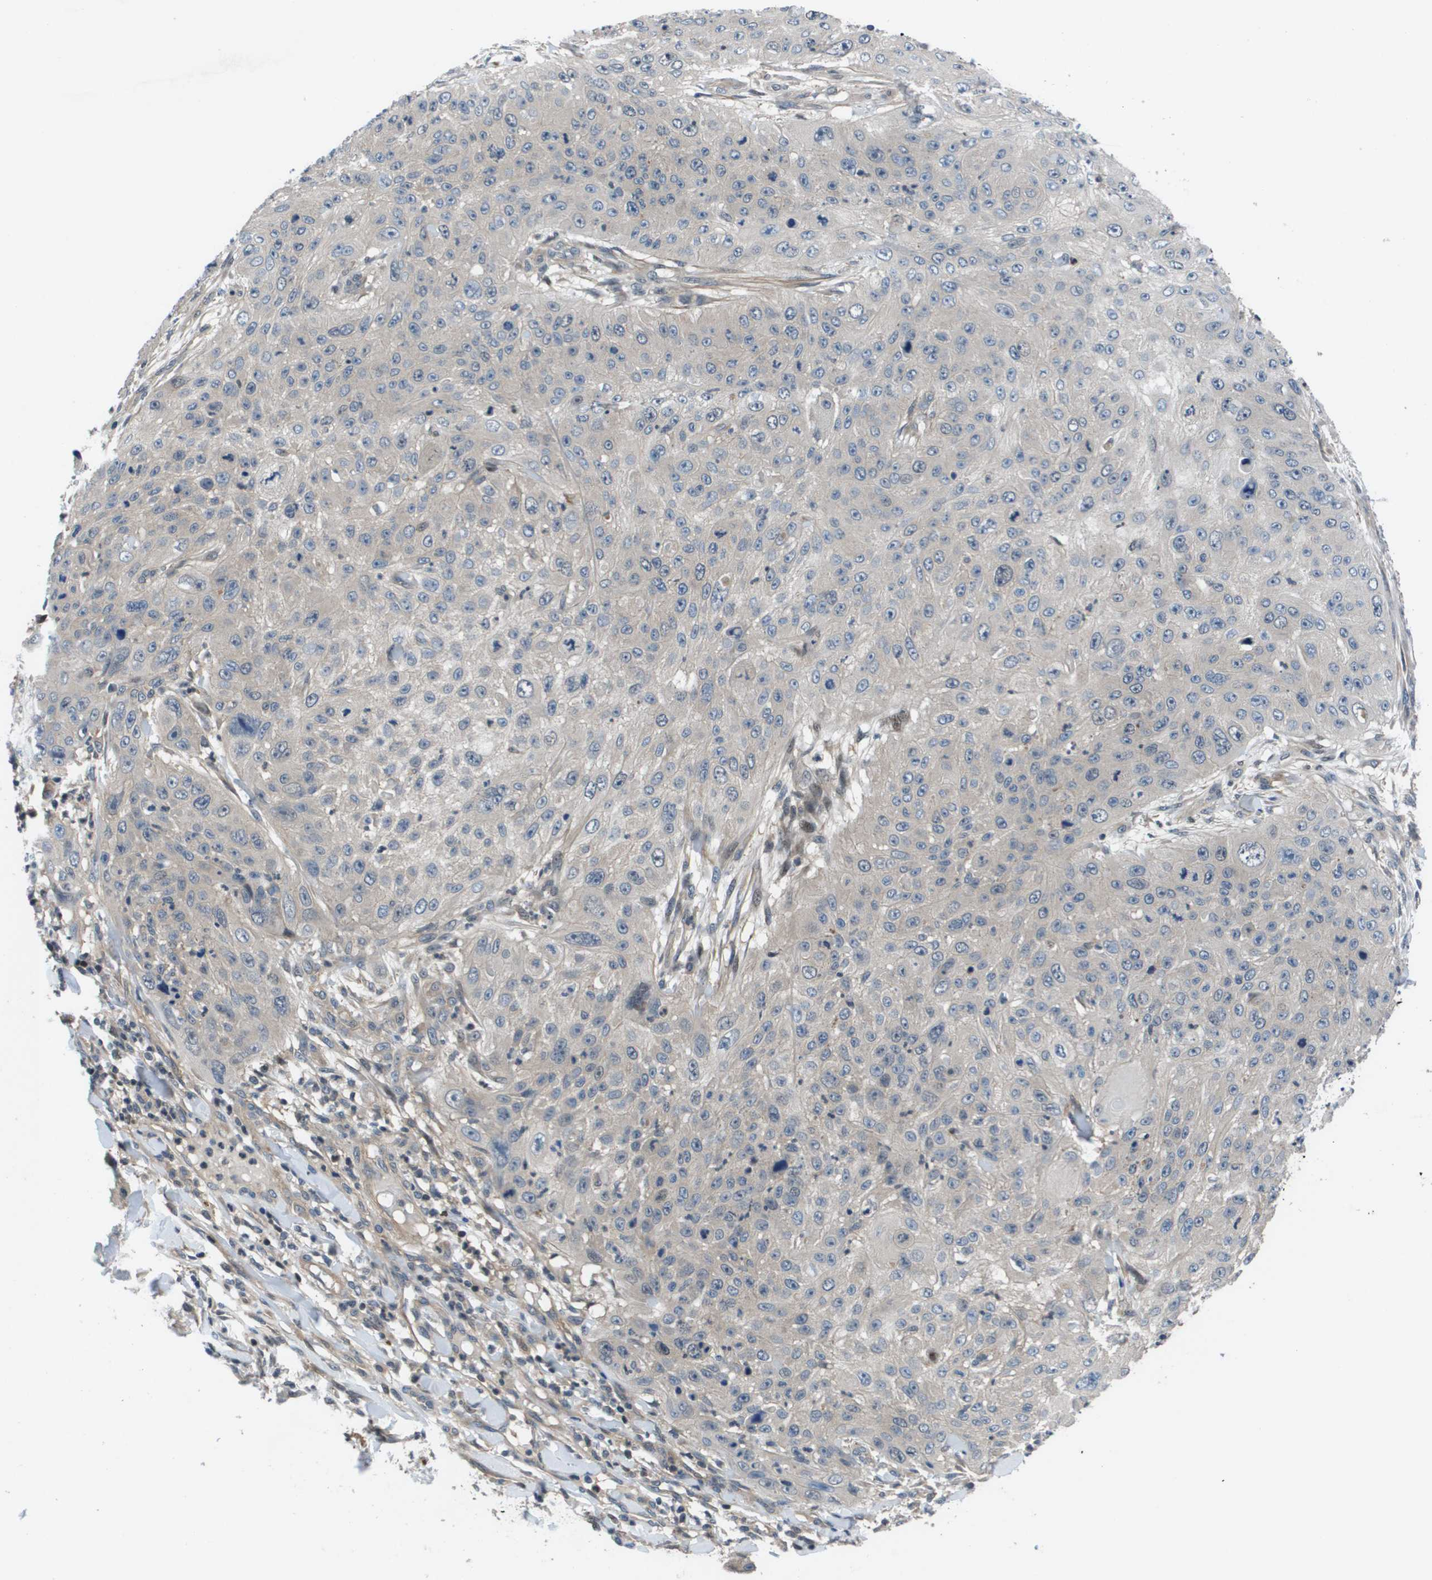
{"staining": {"intensity": "negative", "quantity": "none", "location": "none"}, "tissue": "skin cancer", "cell_type": "Tumor cells", "image_type": "cancer", "snomed": [{"axis": "morphology", "description": "Squamous cell carcinoma, NOS"}, {"axis": "topography", "description": "Skin"}], "caption": "This photomicrograph is of skin cancer (squamous cell carcinoma) stained with IHC to label a protein in brown with the nuclei are counter-stained blue. There is no expression in tumor cells. The staining is performed using DAB brown chromogen with nuclei counter-stained in using hematoxylin.", "gene": "ENPP5", "patient": {"sex": "female", "age": 80}}